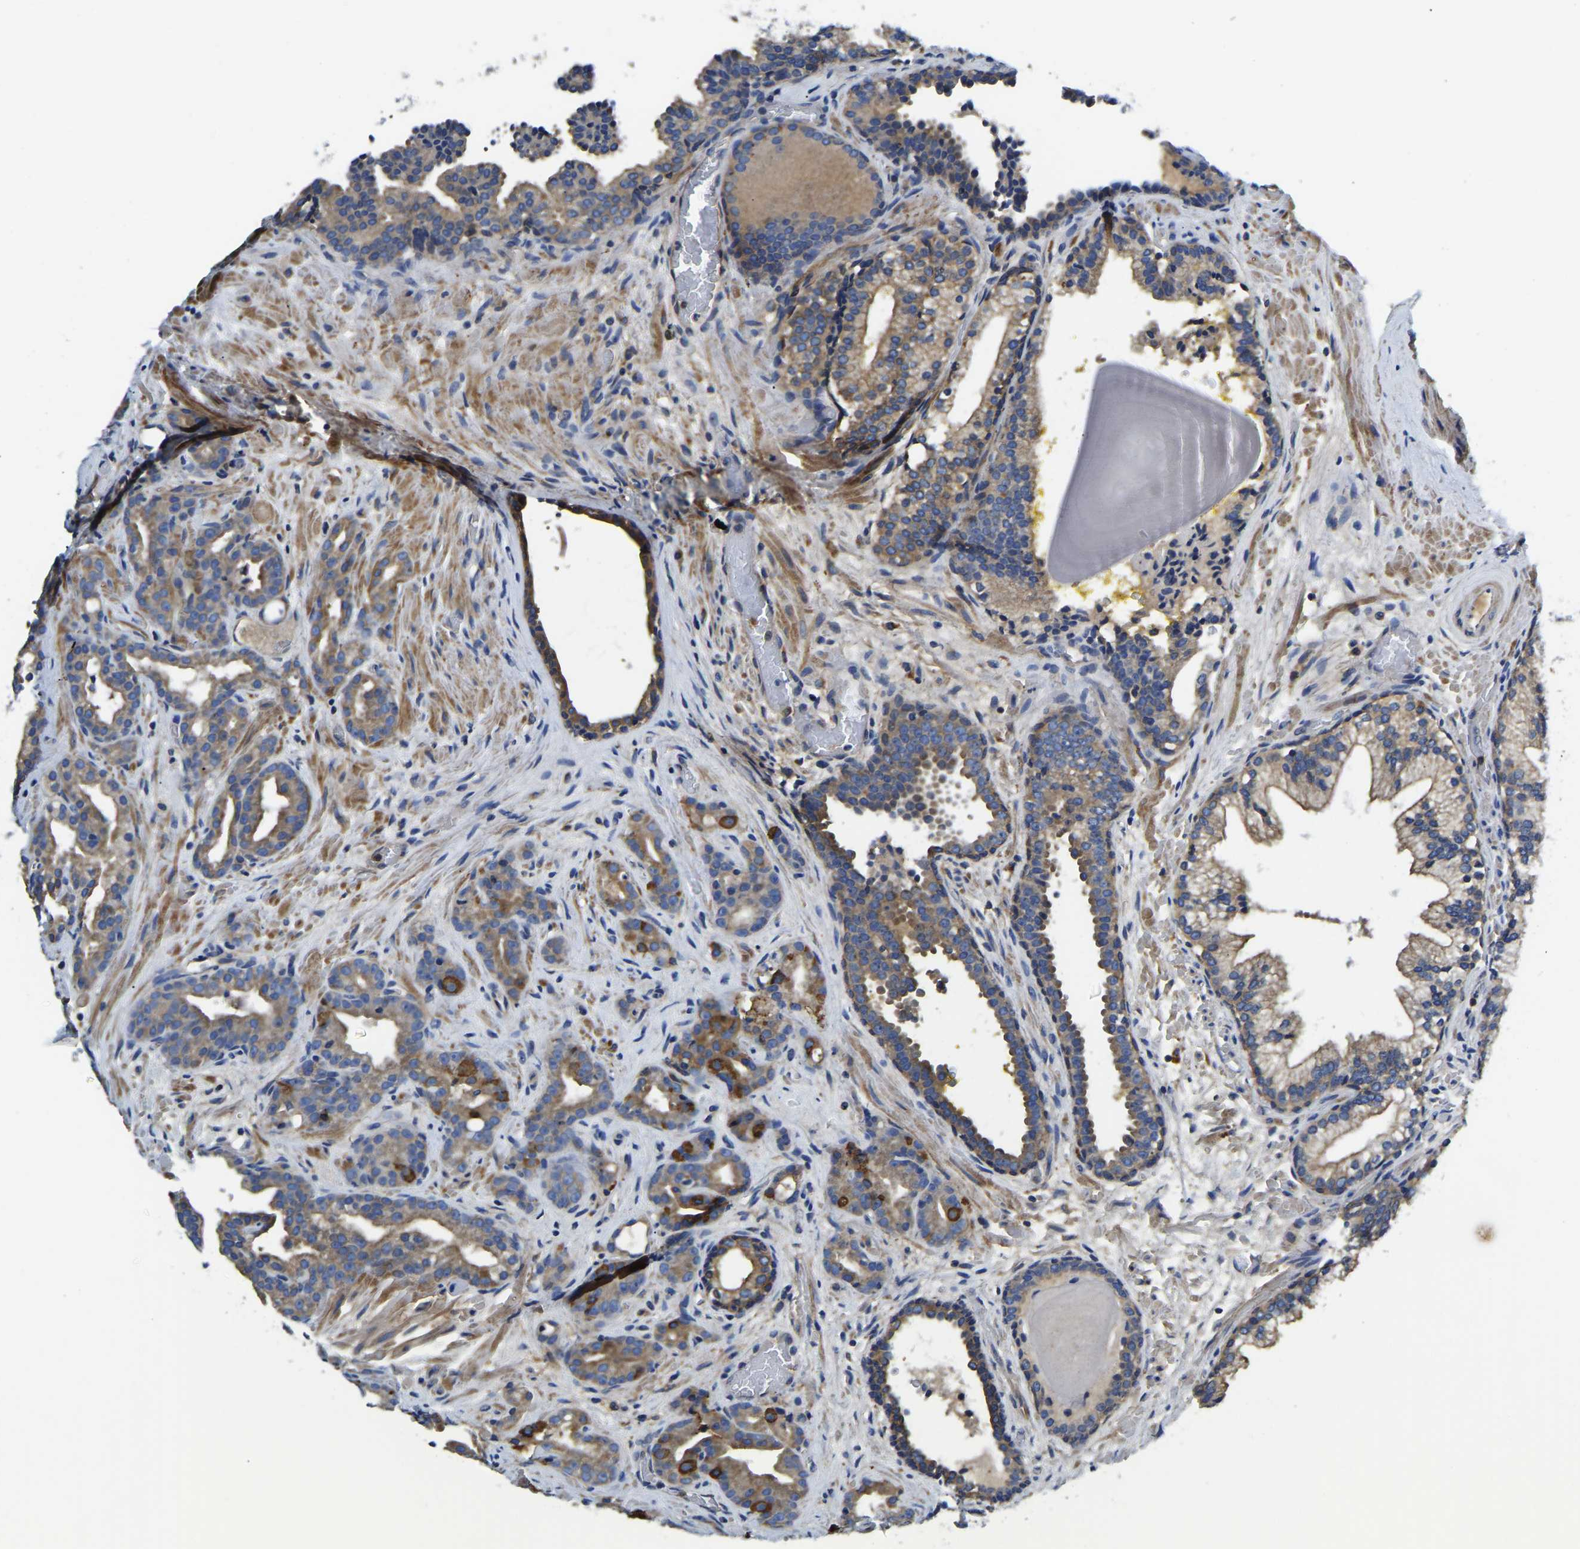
{"staining": {"intensity": "moderate", "quantity": ">75%", "location": "cytoplasmic/membranous"}, "tissue": "prostate cancer", "cell_type": "Tumor cells", "image_type": "cancer", "snomed": [{"axis": "morphology", "description": "Adenocarcinoma, Low grade"}, {"axis": "topography", "description": "Prostate"}], "caption": "Human prostate cancer stained with a protein marker demonstrates moderate staining in tumor cells.", "gene": "STAT2", "patient": {"sex": "male", "age": 63}}